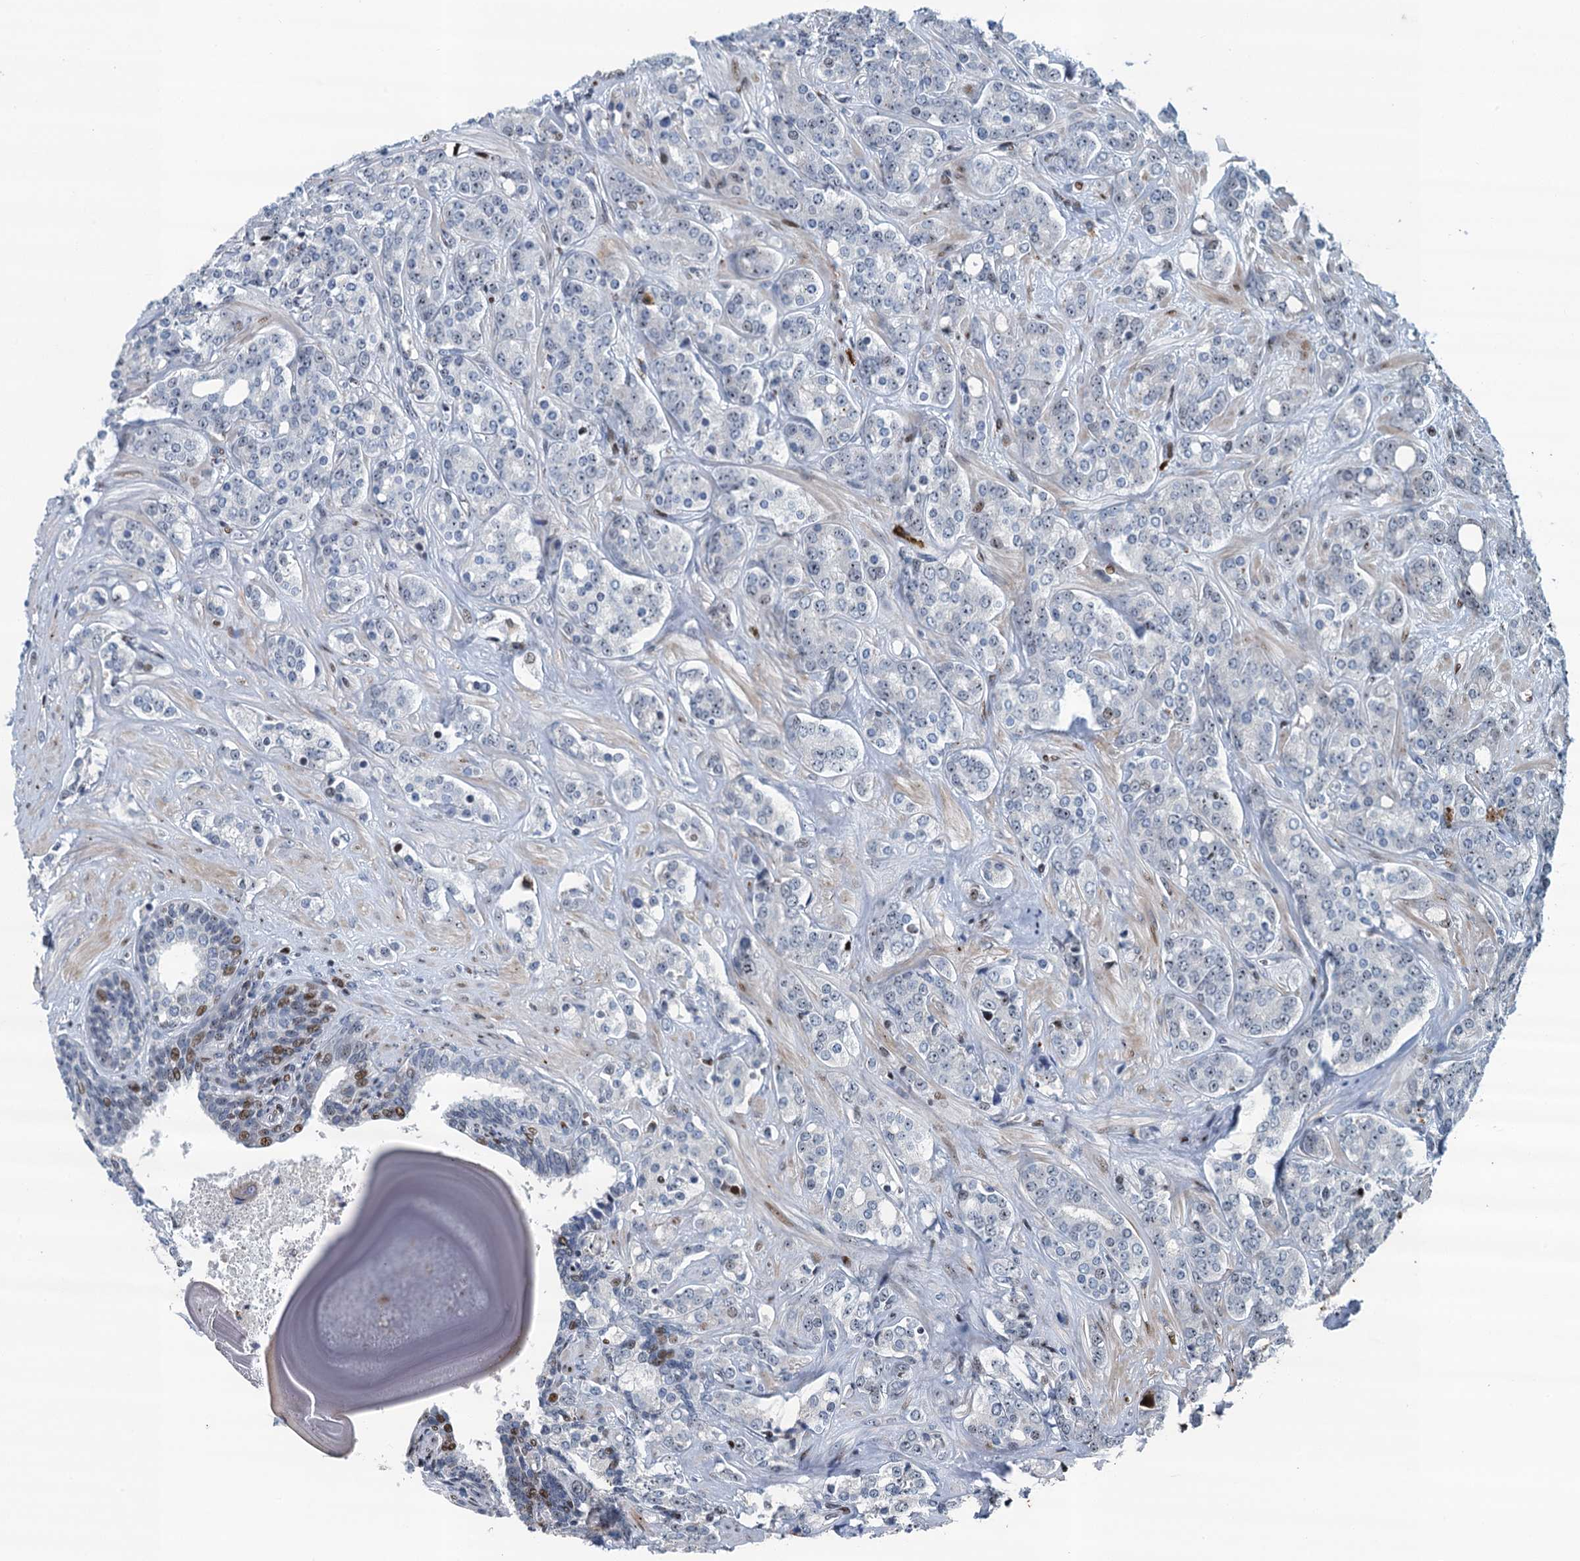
{"staining": {"intensity": "negative", "quantity": "none", "location": "none"}, "tissue": "prostate cancer", "cell_type": "Tumor cells", "image_type": "cancer", "snomed": [{"axis": "morphology", "description": "Adenocarcinoma, High grade"}, {"axis": "topography", "description": "Prostate"}], "caption": "Immunohistochemistry photomicrograph of neoplastic tissue: human prostate cancer (high-grade adenocarcinoma) stained with DAB (3,3'-diaminobenzidine) displays no significant protein expression in tumor cells.", "gene": "ANKRD13D", "patient": {"sex": "male", "age": 62}}